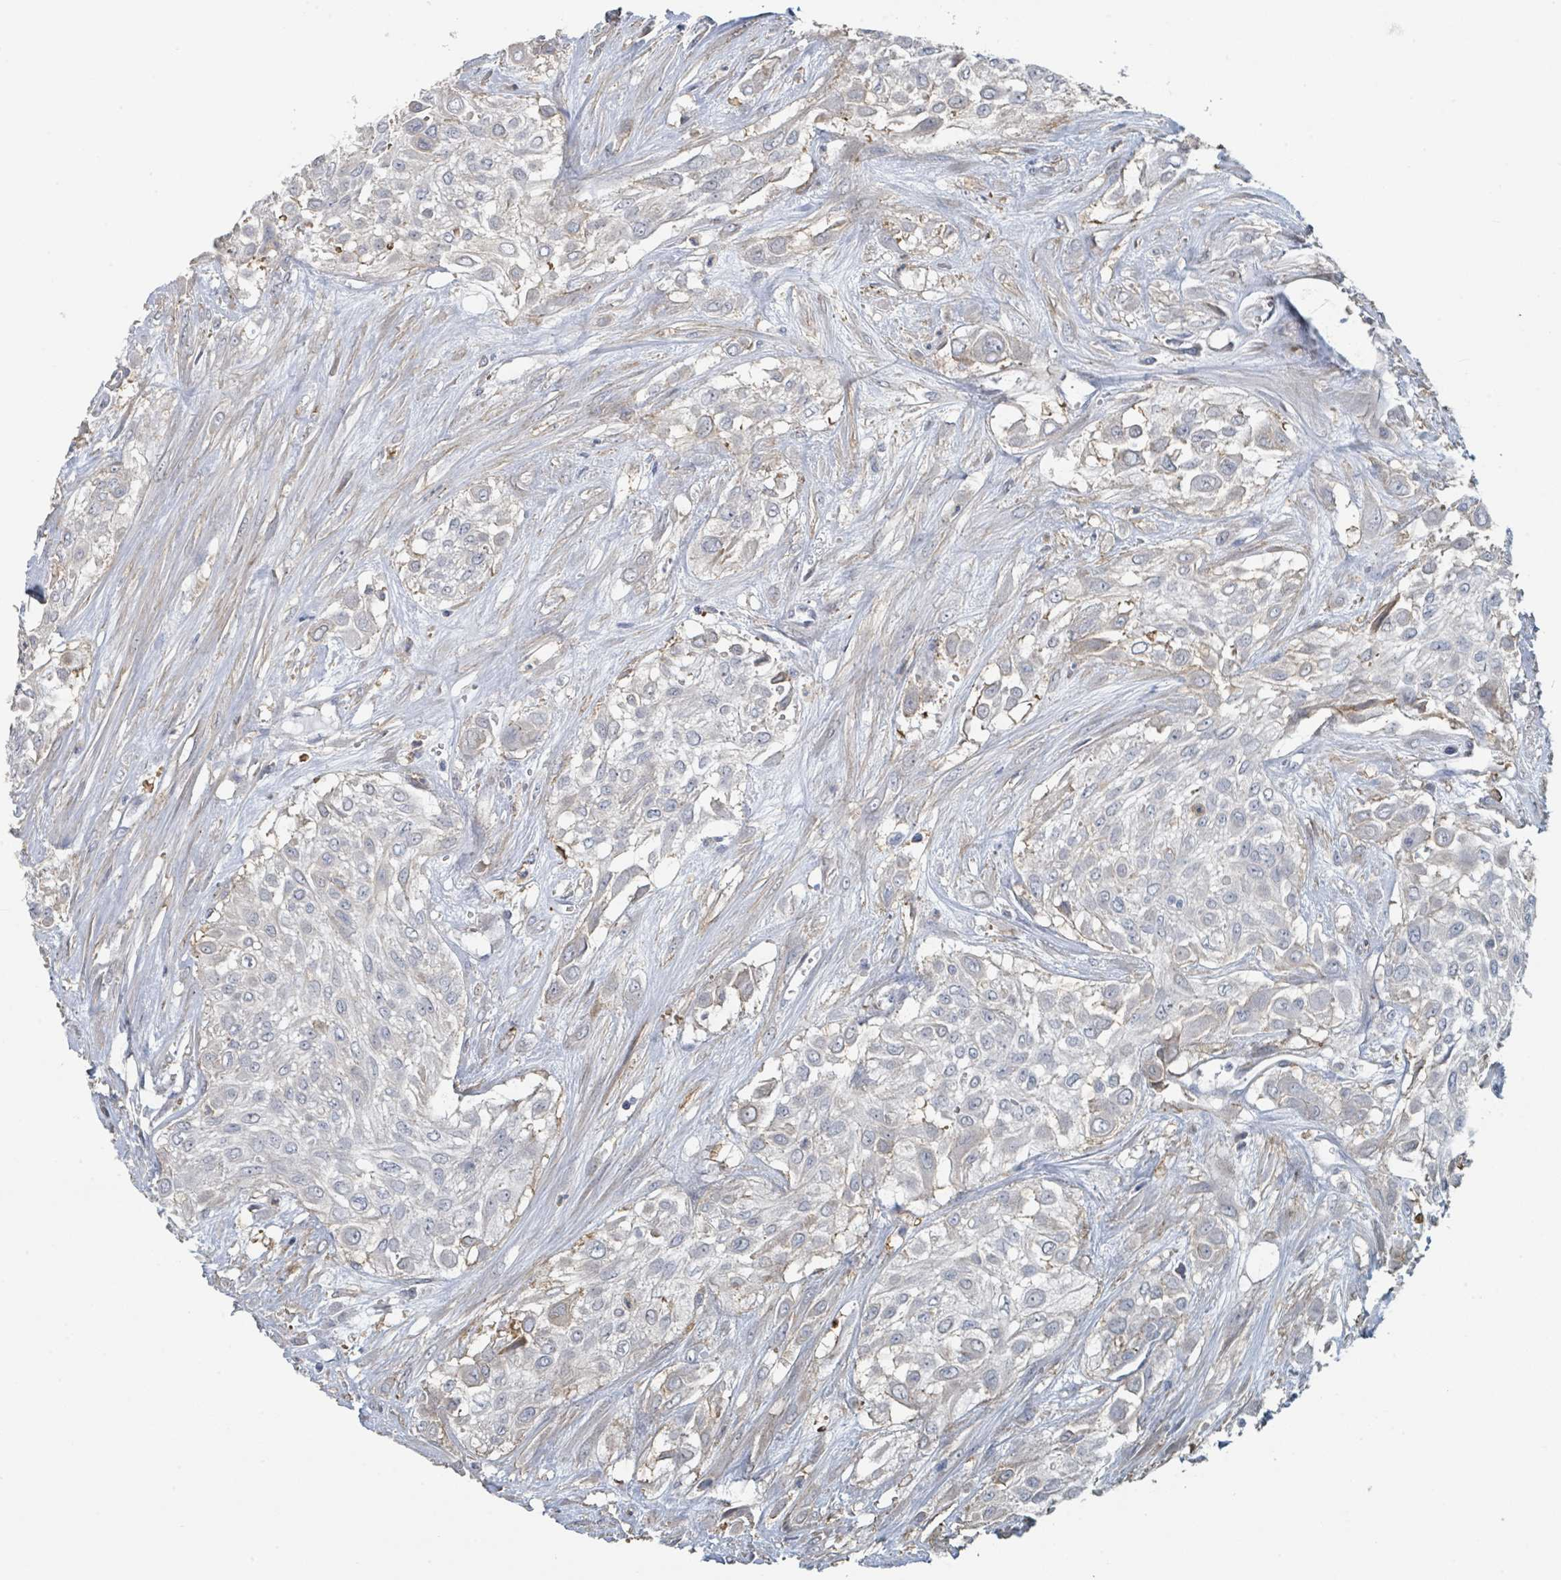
{"staining": {"intensity": "negative", "quantity": "none", "location": "none"}, "tissue": "urothelial cancer", "cell_type": "Tumor cells", "image_type": "cancer", "snomed": [{"axis": "morphology", "description": "Urothelial carcinoma, High grade"}, {"axis": "topography", "description": "Urinary bladder"}], "caption": "High-grade urothelial carcinoma was stained to show a protein in brown. There is no significant positivity in tumor cells.", "gene": "LRRC42", "patient": {"sex": "male", "age": 57}}